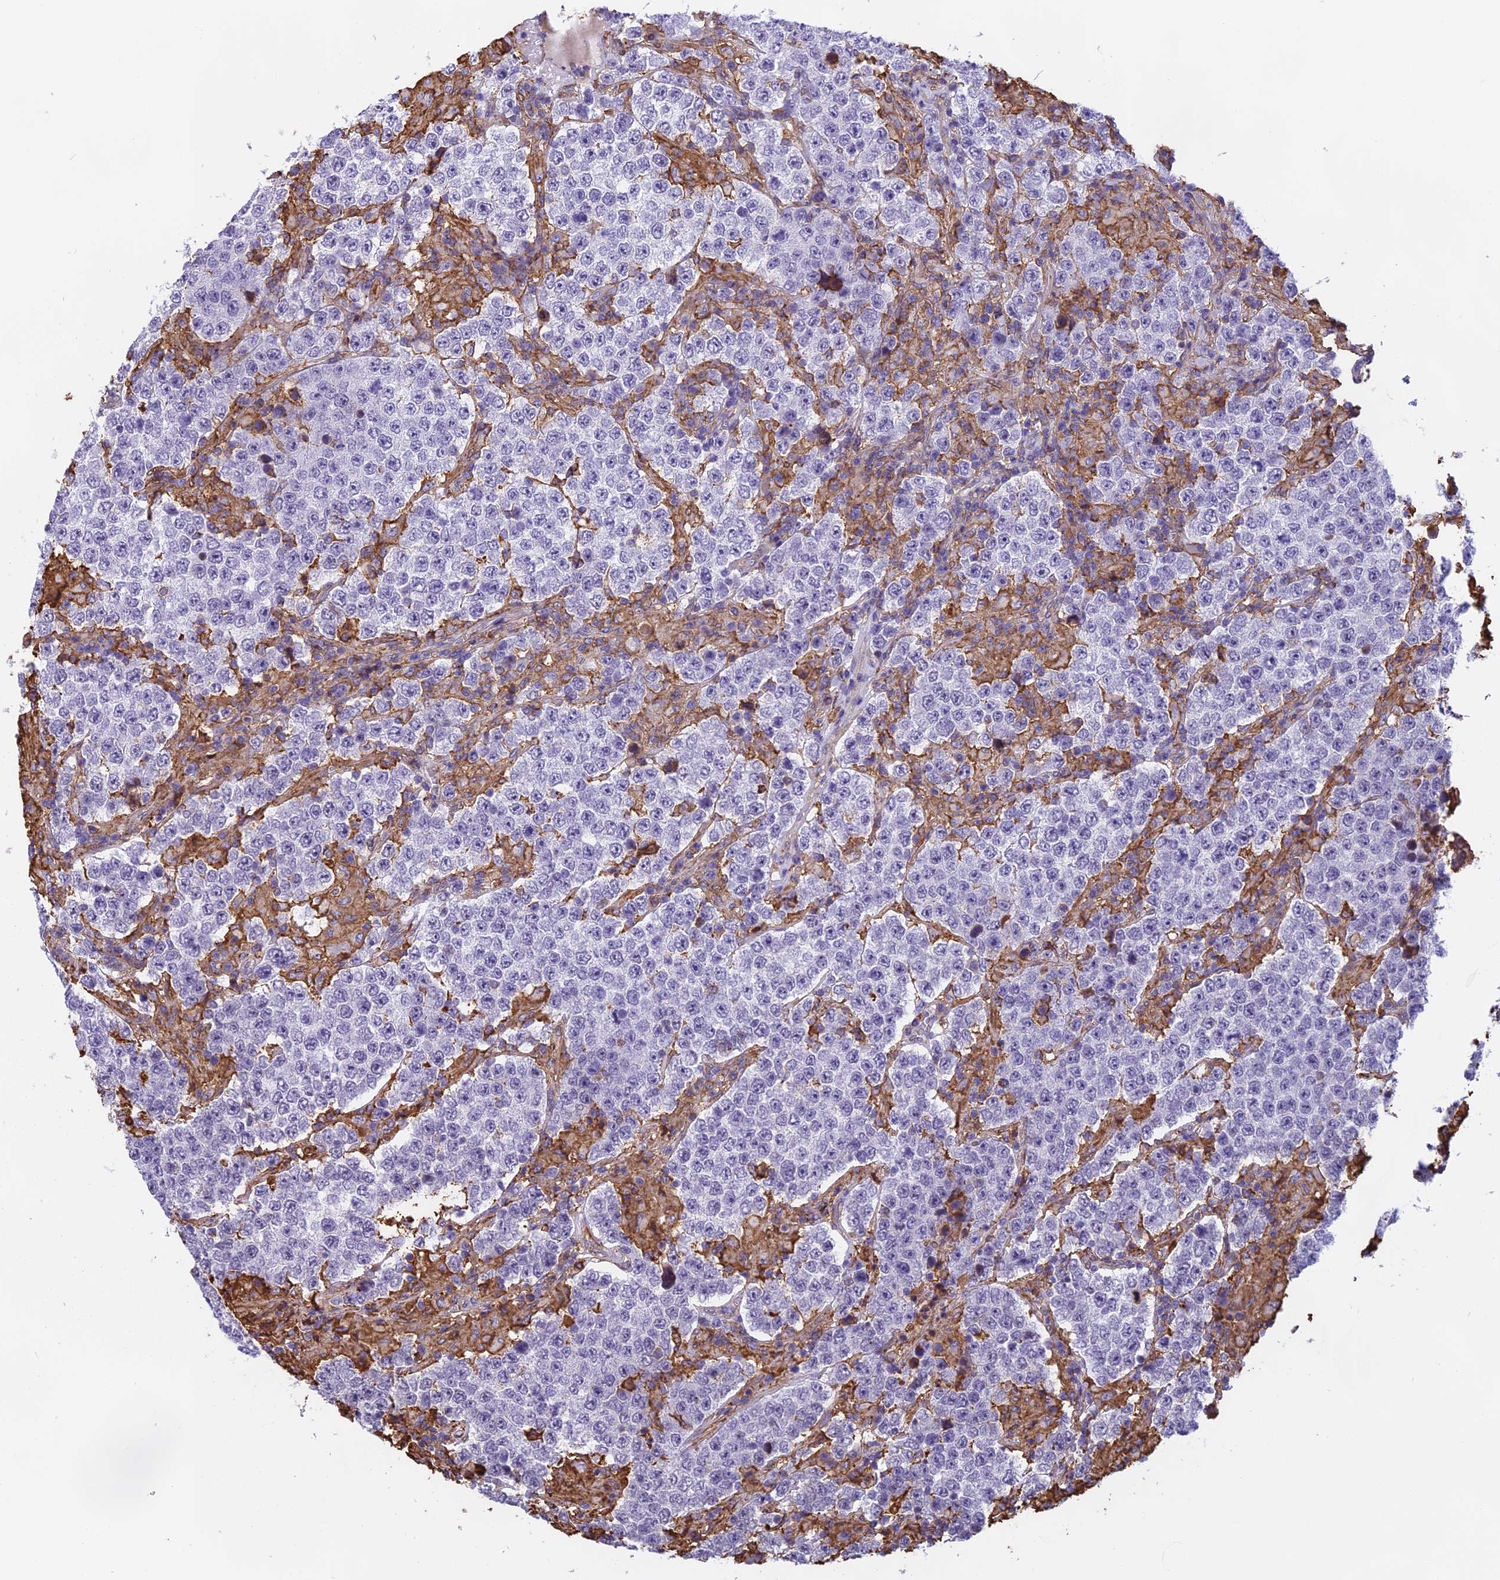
{"staining": {"intensity": "negative", "quantity": "none", "location": "none"}, "tissue": "testis cancer", "cell_type": "Tumor cells", "image_type": "cancer", "snomed": [{"axis": "morphology", "description": "Normal tissue, NOS"}, {"axis": "morphology", "description": "Urothelial carcinoma, High grade"}, {"axis": "morphology", "description": "Seminoma, NOS"}, {"axis": "morphology", "description": "Carcinoma, Embryonal, NOS"}, {"axis": "topography", "description": "Urinary bladder"}, {"axis": "topography", "description": "Testis"}], "caption": "A micrograph of embryonal carcinoma (testis) stained for a protein reveals no brown staining in tumor cells.", "gene": "TMEM255B", "patient": {"sex": "male", "age": 41}}